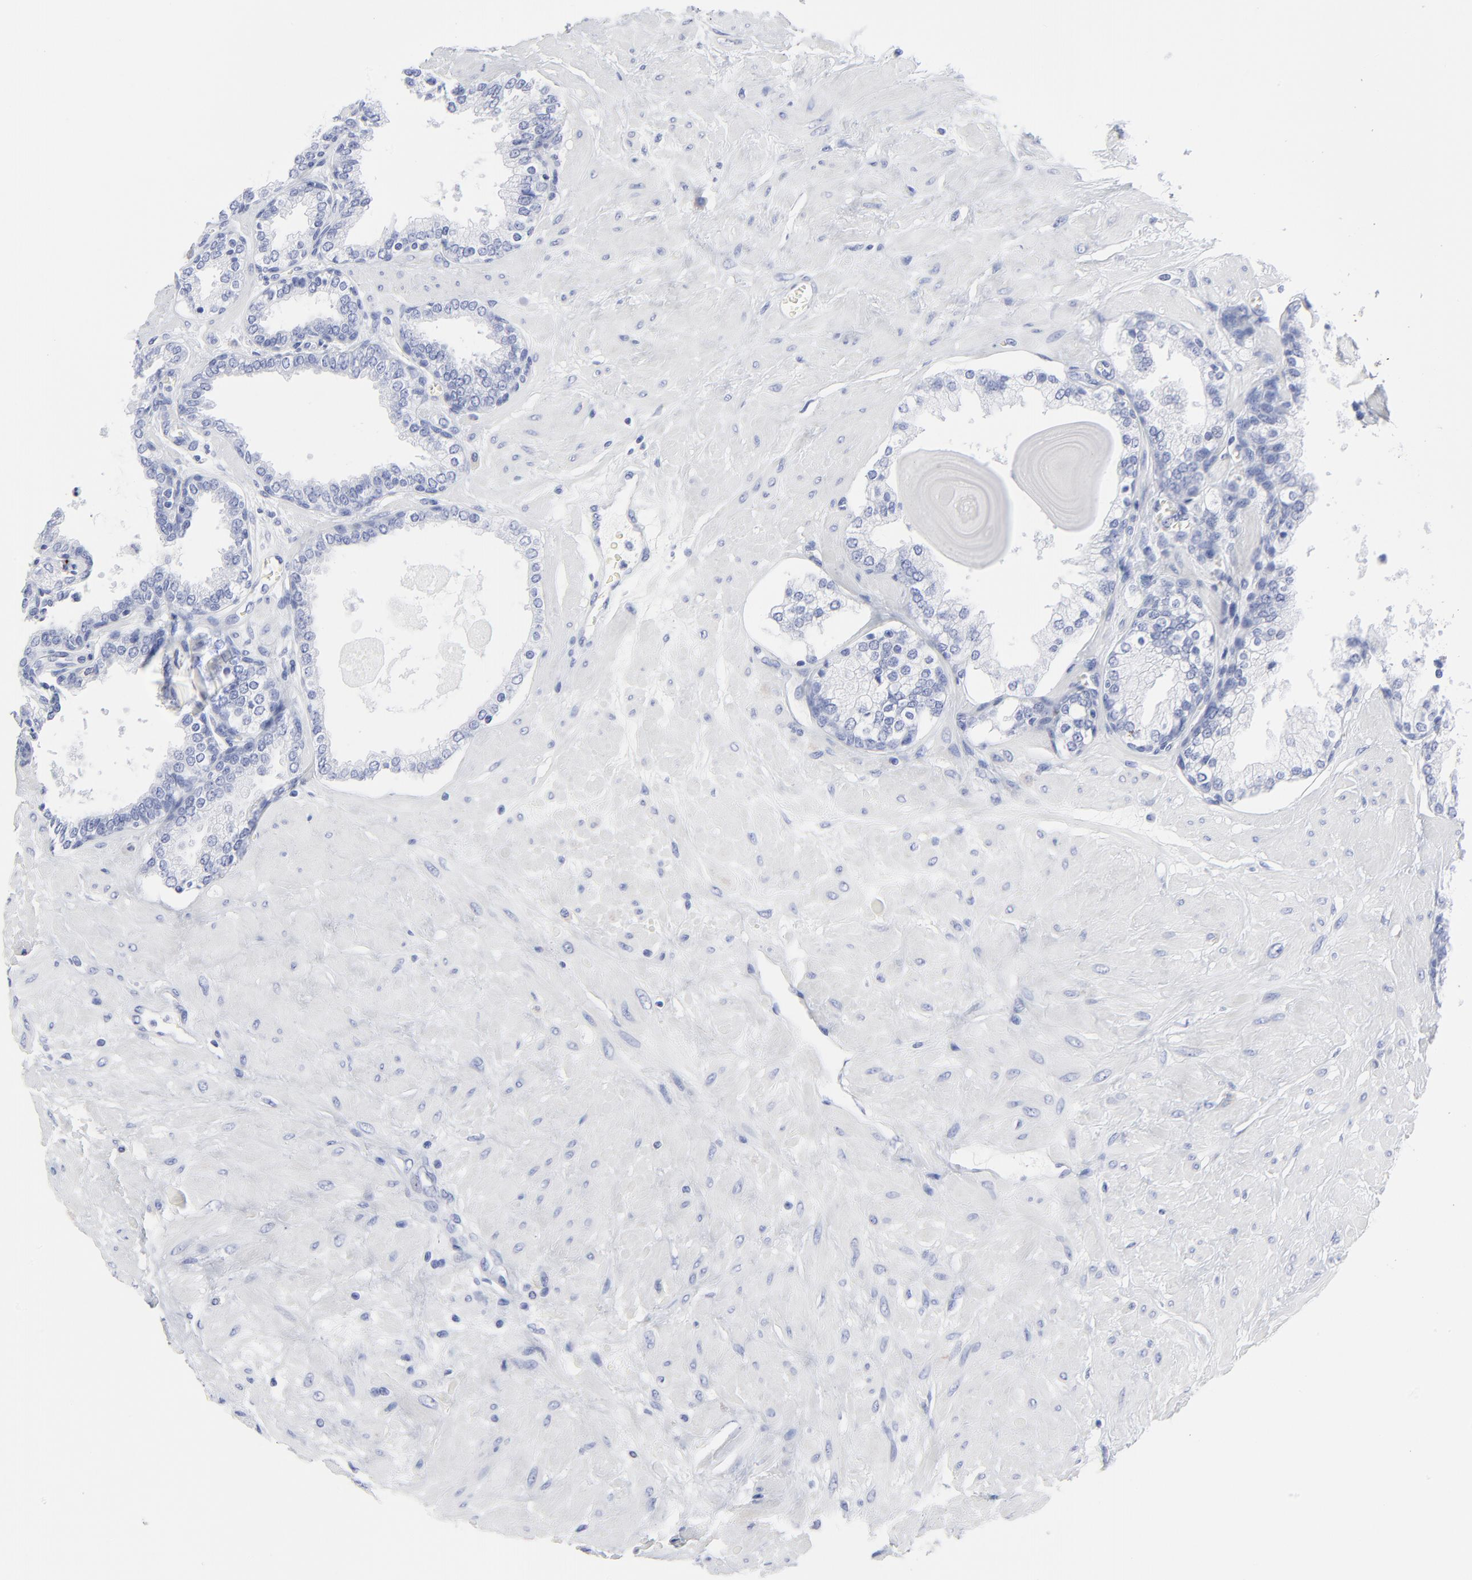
{"staining": {"intensity": "negative", "quantity": "none", "location": "none"}, "tissue": "prostate", "cell_type": "Glandular cells", "image_type": "normal", "snomed": [{"axis": "morphology", "description": "Normal tissue, NOS"}, {"axis": "topography", "description": "Prostate"}], "caption": "DAB (3,3'-diaminobenzidine) immunohistochemical staining of benign prostate demonstrates no significant staining in glandular cells. (IHC, brightfield microscopy, high magnification).", "gene": "CNTN3", "patient": {"sex": "male", "age": 51}}